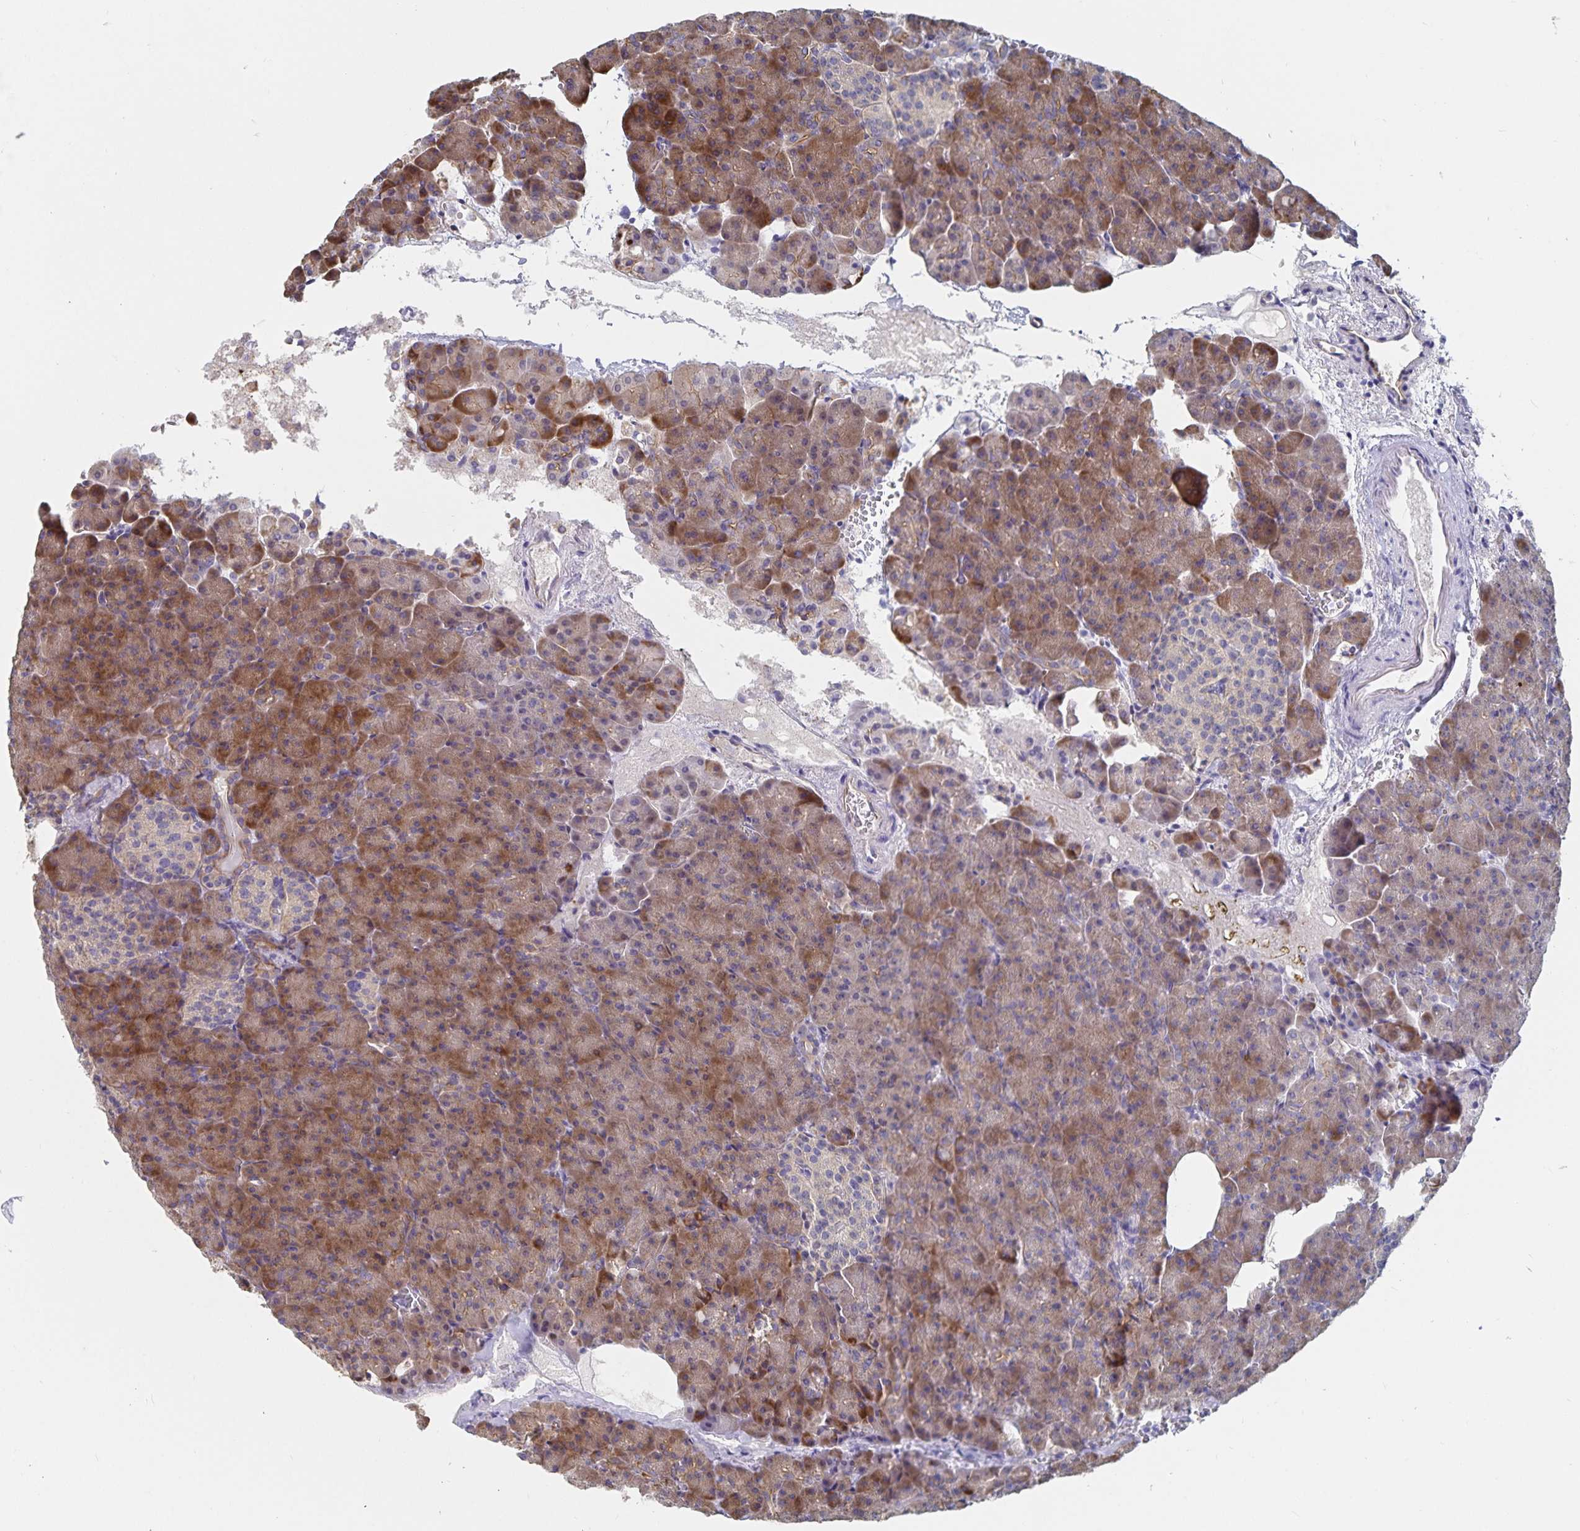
{"staining": {"intensity": "moderate", "quantity": "25%-75%", "location": "cytoplasmic/membranous"}, "tissue": "pancreas", "cell_type": "Exocrine glandular cells", "image_type": "normal", "snomed": [{"axis": "morphology", "description": "Normal tissue, NOS"}, {"axis": "topography", "description": "Pancreas"}], "caption": "Brown immunohistochemical staining in normal pancreas displays moderate cytoplasmic/membranous staining in about 25%-75% of exocrine glandular cells. Immunohistochemistry (ihc) stains the protein of interest in brown and the nuclei are stained blue.", "gene": "SSTR1", "patient": {"sex": "female", "age": 74}}